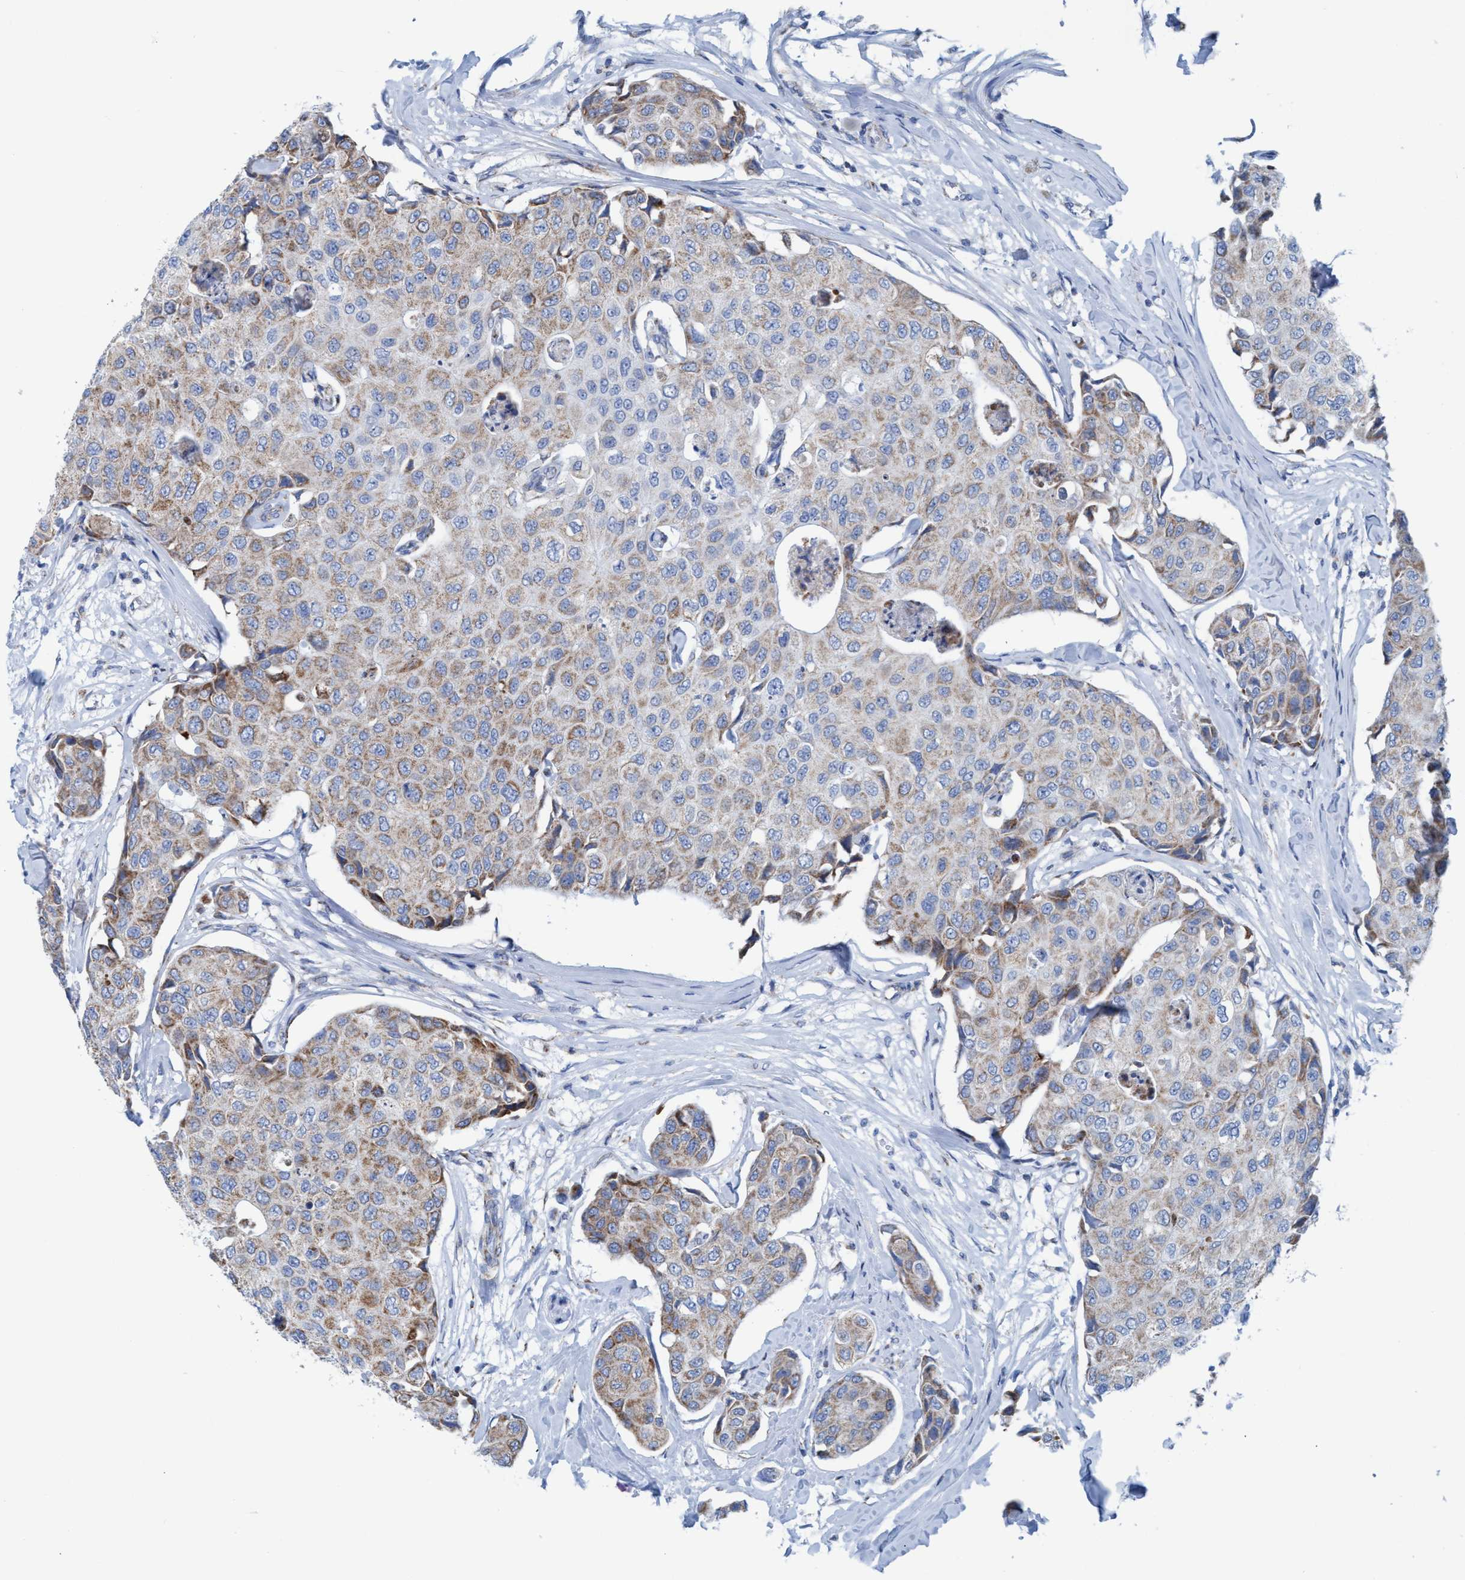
{"staining": {"intensity": "moderate", "quantity": ">75%", "location": "cytoplasmic/membranous"}, "tissue": "breast cancer", "cell_type": "Tumor cells", "image_type": "cancer", "snomed": [{"axis": "morphology", "description": "Duct carcinoma"}, {"axis": "topography", "description": "Breast"}], "caption": "Tumor cells show medium levels of moderate cytoplasmic/membranous staining in approximately >75% of cells in breast cancer.", "gene": "GGA3", "patient": {"sex": "female", "age": 80}}